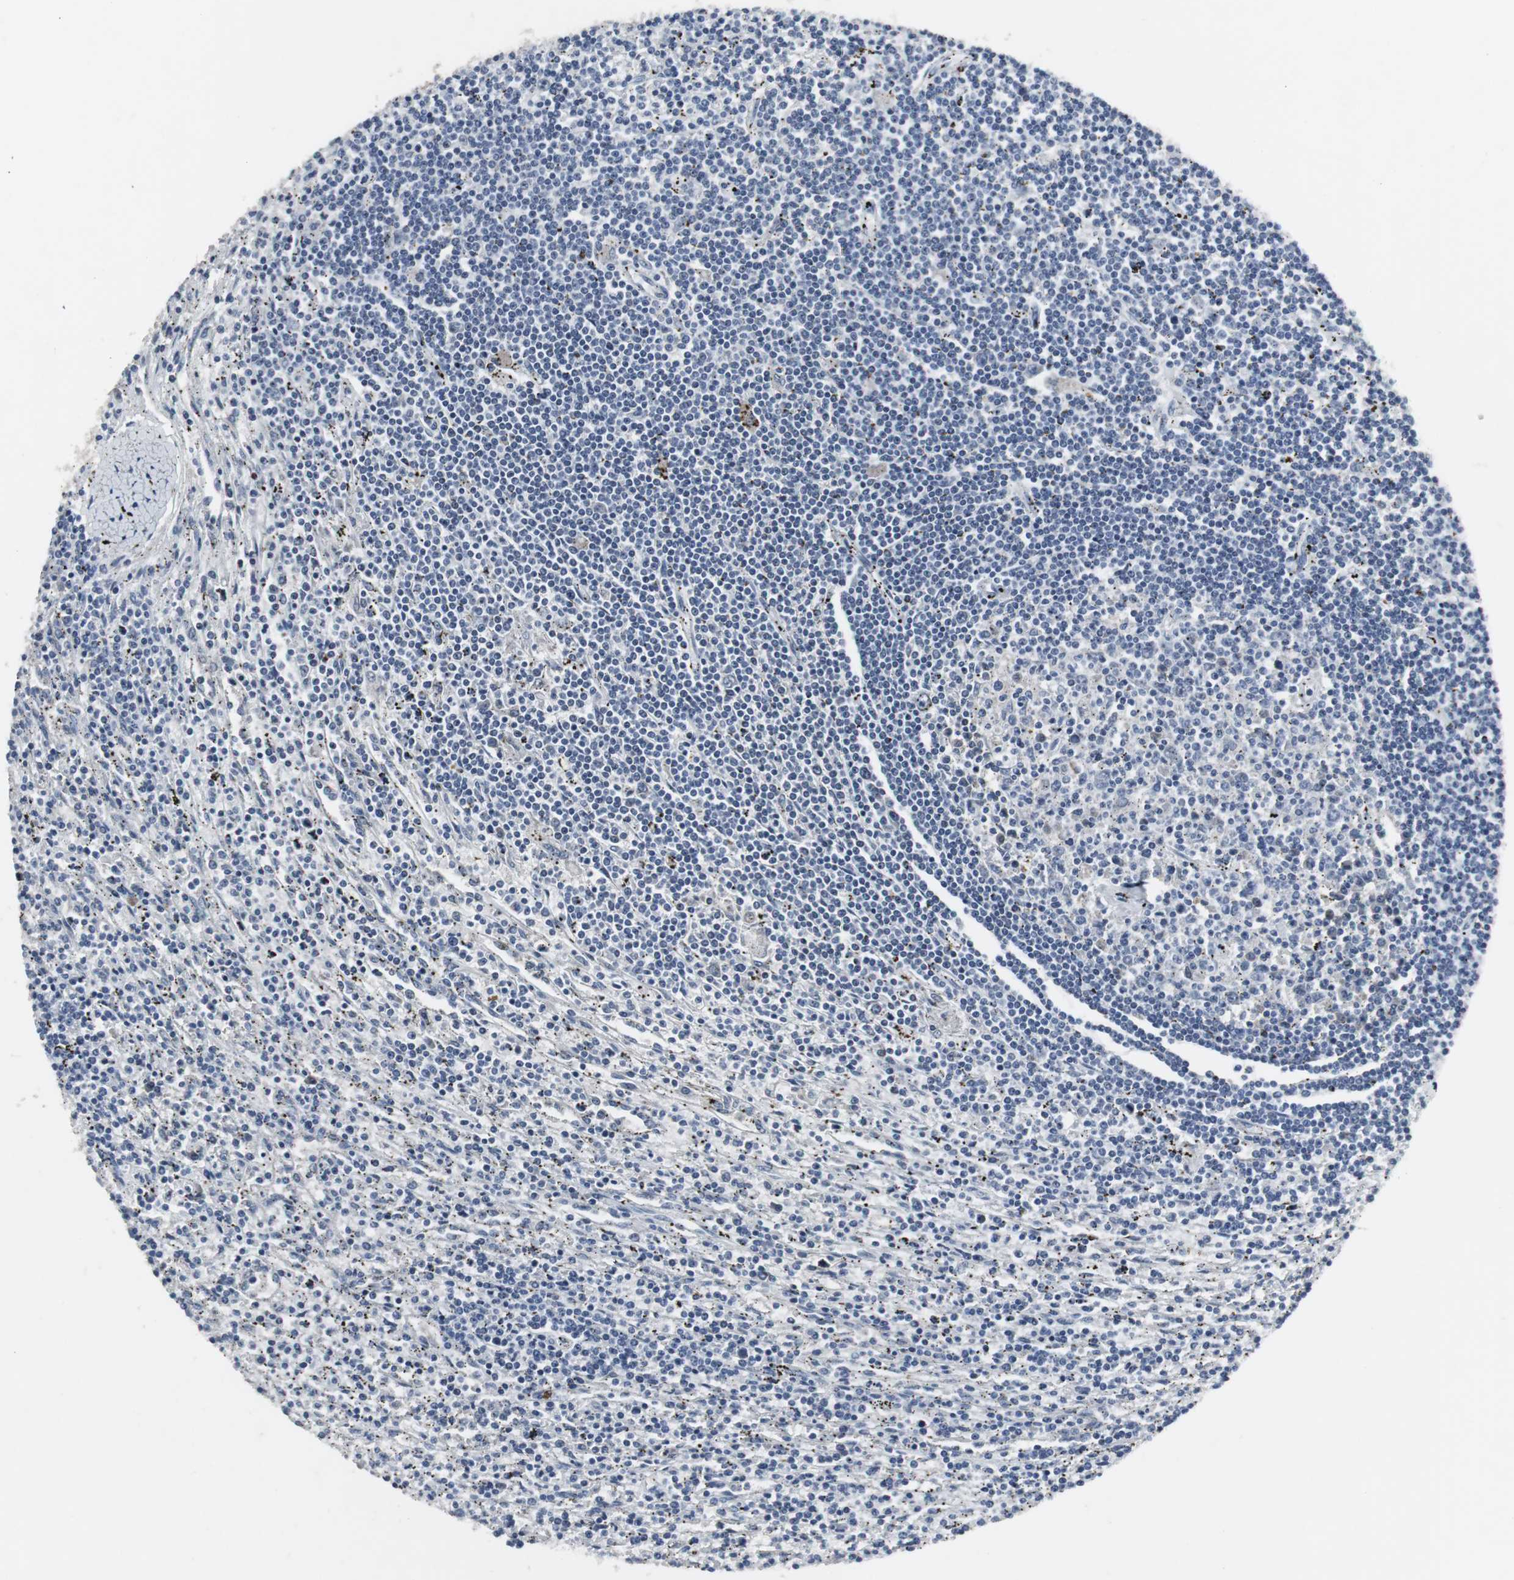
{"staining": {"intensity": "negative", "quantity": "none", "location": "none"}, "tissue": "lymphoma", "cell_type": "Tumor cells", "image_type": "cancer", "snomed": [{"axis": "morphology", "description": "Malignant lymphoma, non-Hodgkin's type, Low grade"}, {"axis": "topography", "description": "Spleen"}], "caption": "Low-grade malignant lymphoma, non-Hodgkin's type was stained to show a protein in brown. There is no significant expression in tumor cells.", "gene": "ACAA1", "patient": {"sex": "male", "age": 76}}